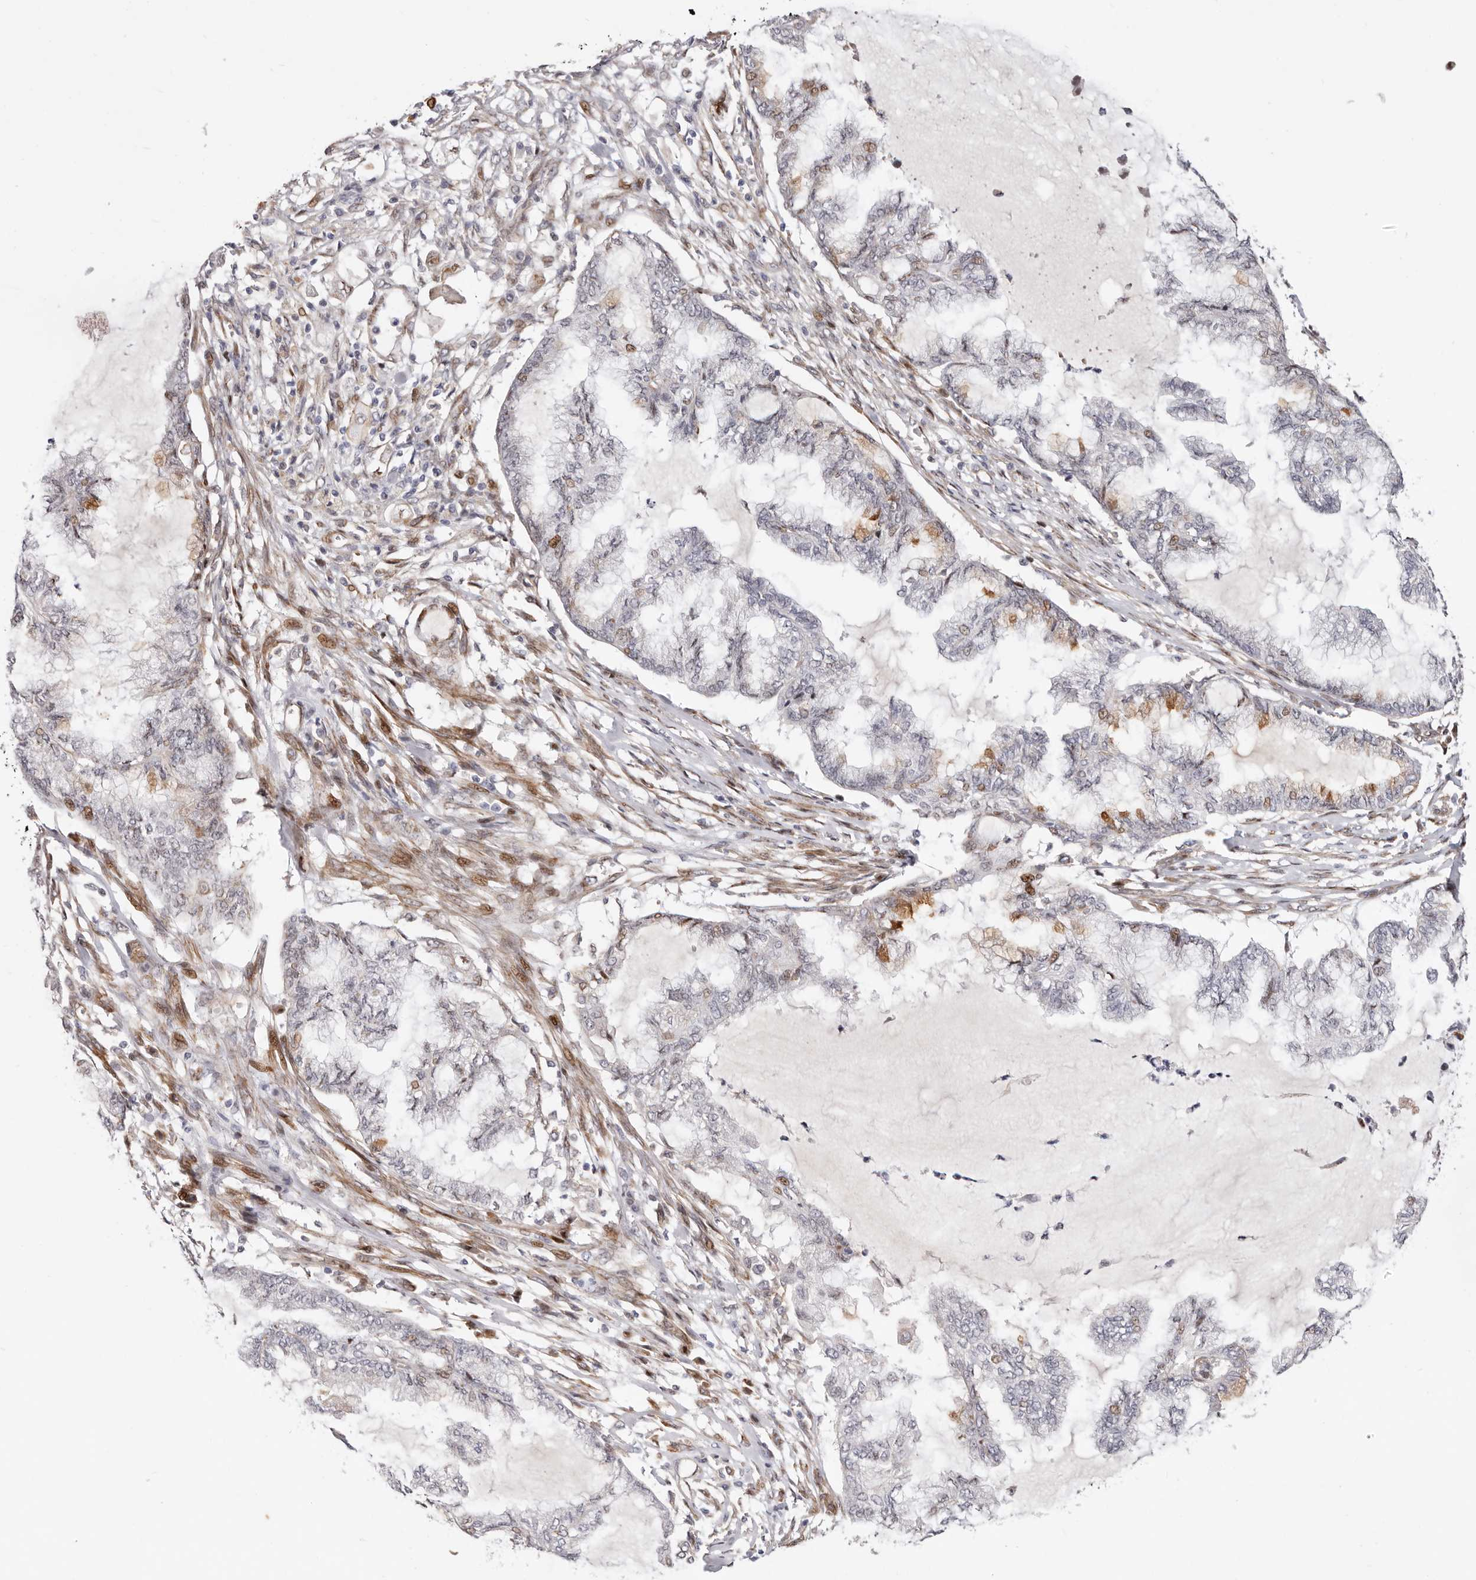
{"staining": {"intensity": "moderate", "quantity": "<25%", "location": "cytoplasmic/membranous,nuclear"}, "tissue": "endometrial cancer", "cell_type": "Tumor cells", "image_type": "cancer", "snomed": [{"axis": "morphology", "description": "Adenocarcinoma, NOS"}, {"axis": "topography", "description": "Endometrium"}], "caption": "Tumor cells exhibit moderate cytoplasmic/membranous and nuclear positivity in approximately <25% of cells in endometrial cancer. The staining is performed using DAB brown chromogen to label protein expression. The nuclei are counter-stained blue using hematoxylin.", "gene": "EPHX3", "patient": {"sex": "female", "age": 86}}